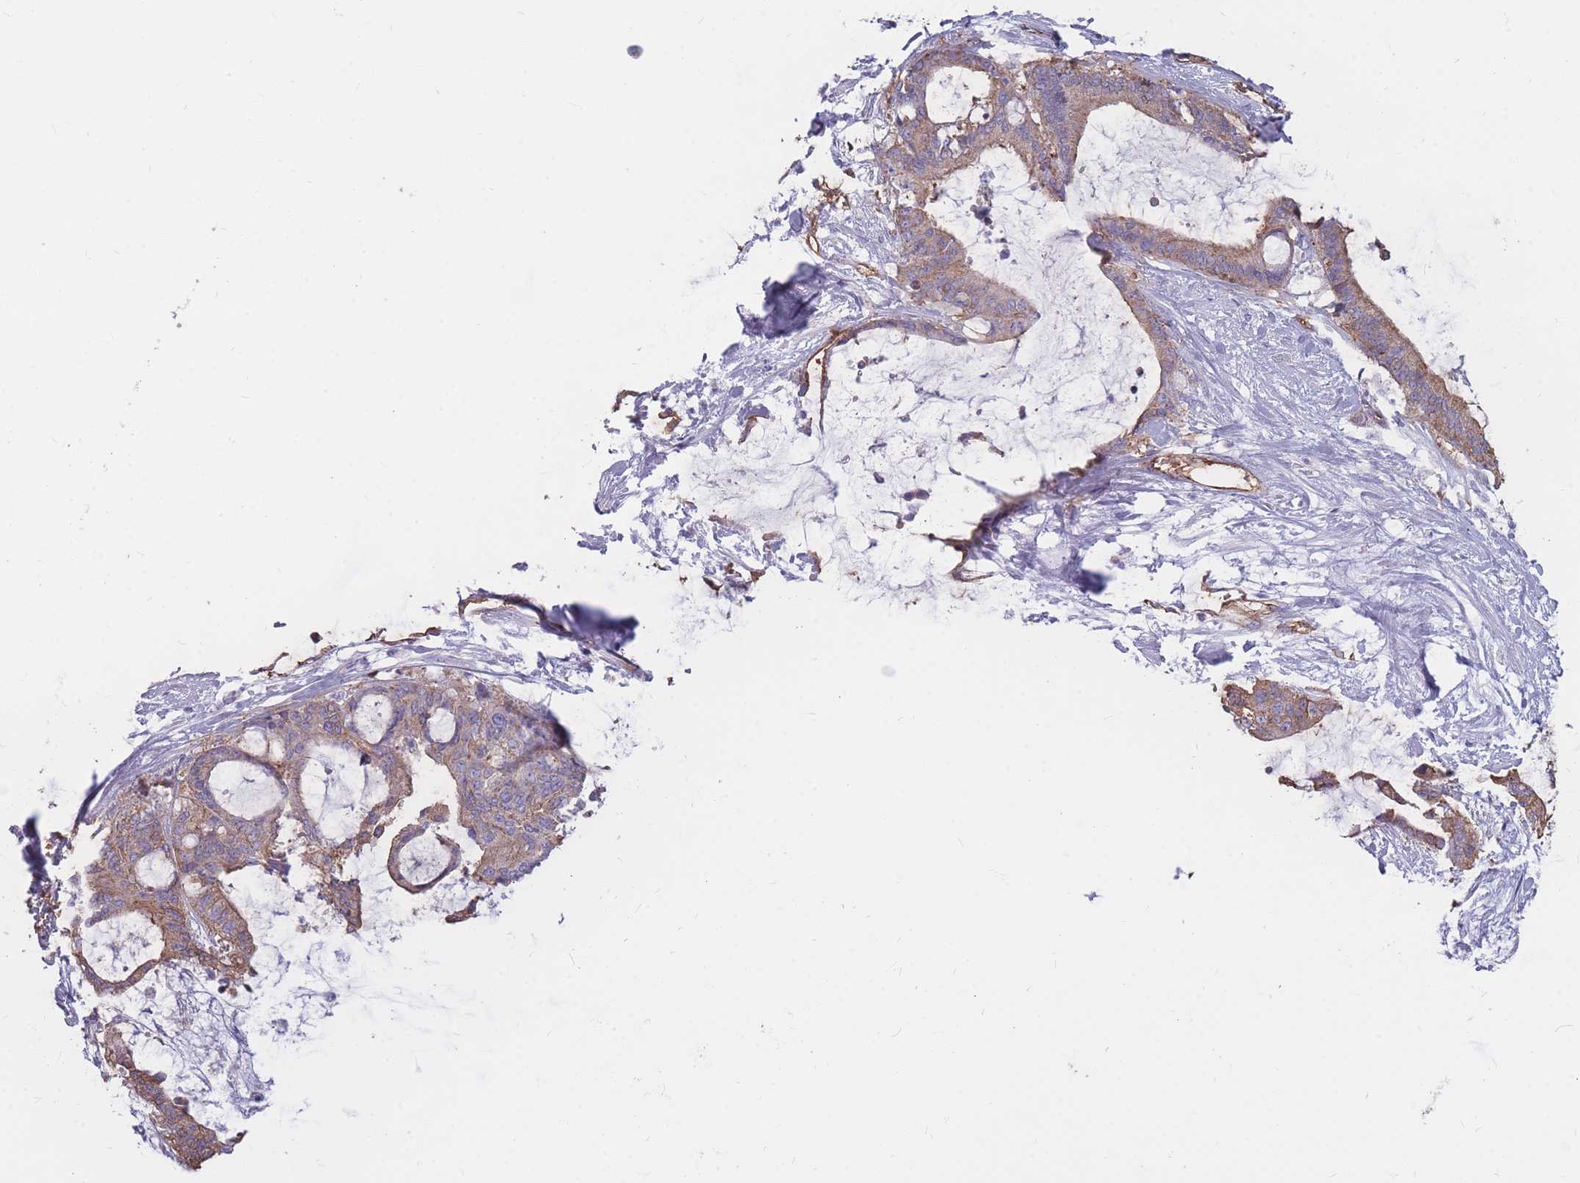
{"staining": {"intensity": "moderate", "quantity": ">75%", "location": "cytoplasmic/membranous"}, "tissue": "liver cancer", "cell_type": "Tumor cells", "image_type": "cancer", "snomed": [{"axis": "morphology", "description": "Normal tissue, NOS"}, {"axis": "morphology", "description": "Cholangiocarcinoma"}, {"axis": "topography", "description": "Liver"}, {"axis": "topography", "description": "Peripheral nerve tissue"}], "caption": "Immunohistochemistry micrograph of neoplastic tissue: human liver cancer stained using immunohistochemistry displays medium levels of moderate protein expression localized specifically in the cytoplasmic/membranous of tumor cells, appearing as a cytoplasmic/membranous brown color.", "gene": "GNA11", "patient": {"sex": "female", "age": 73}}